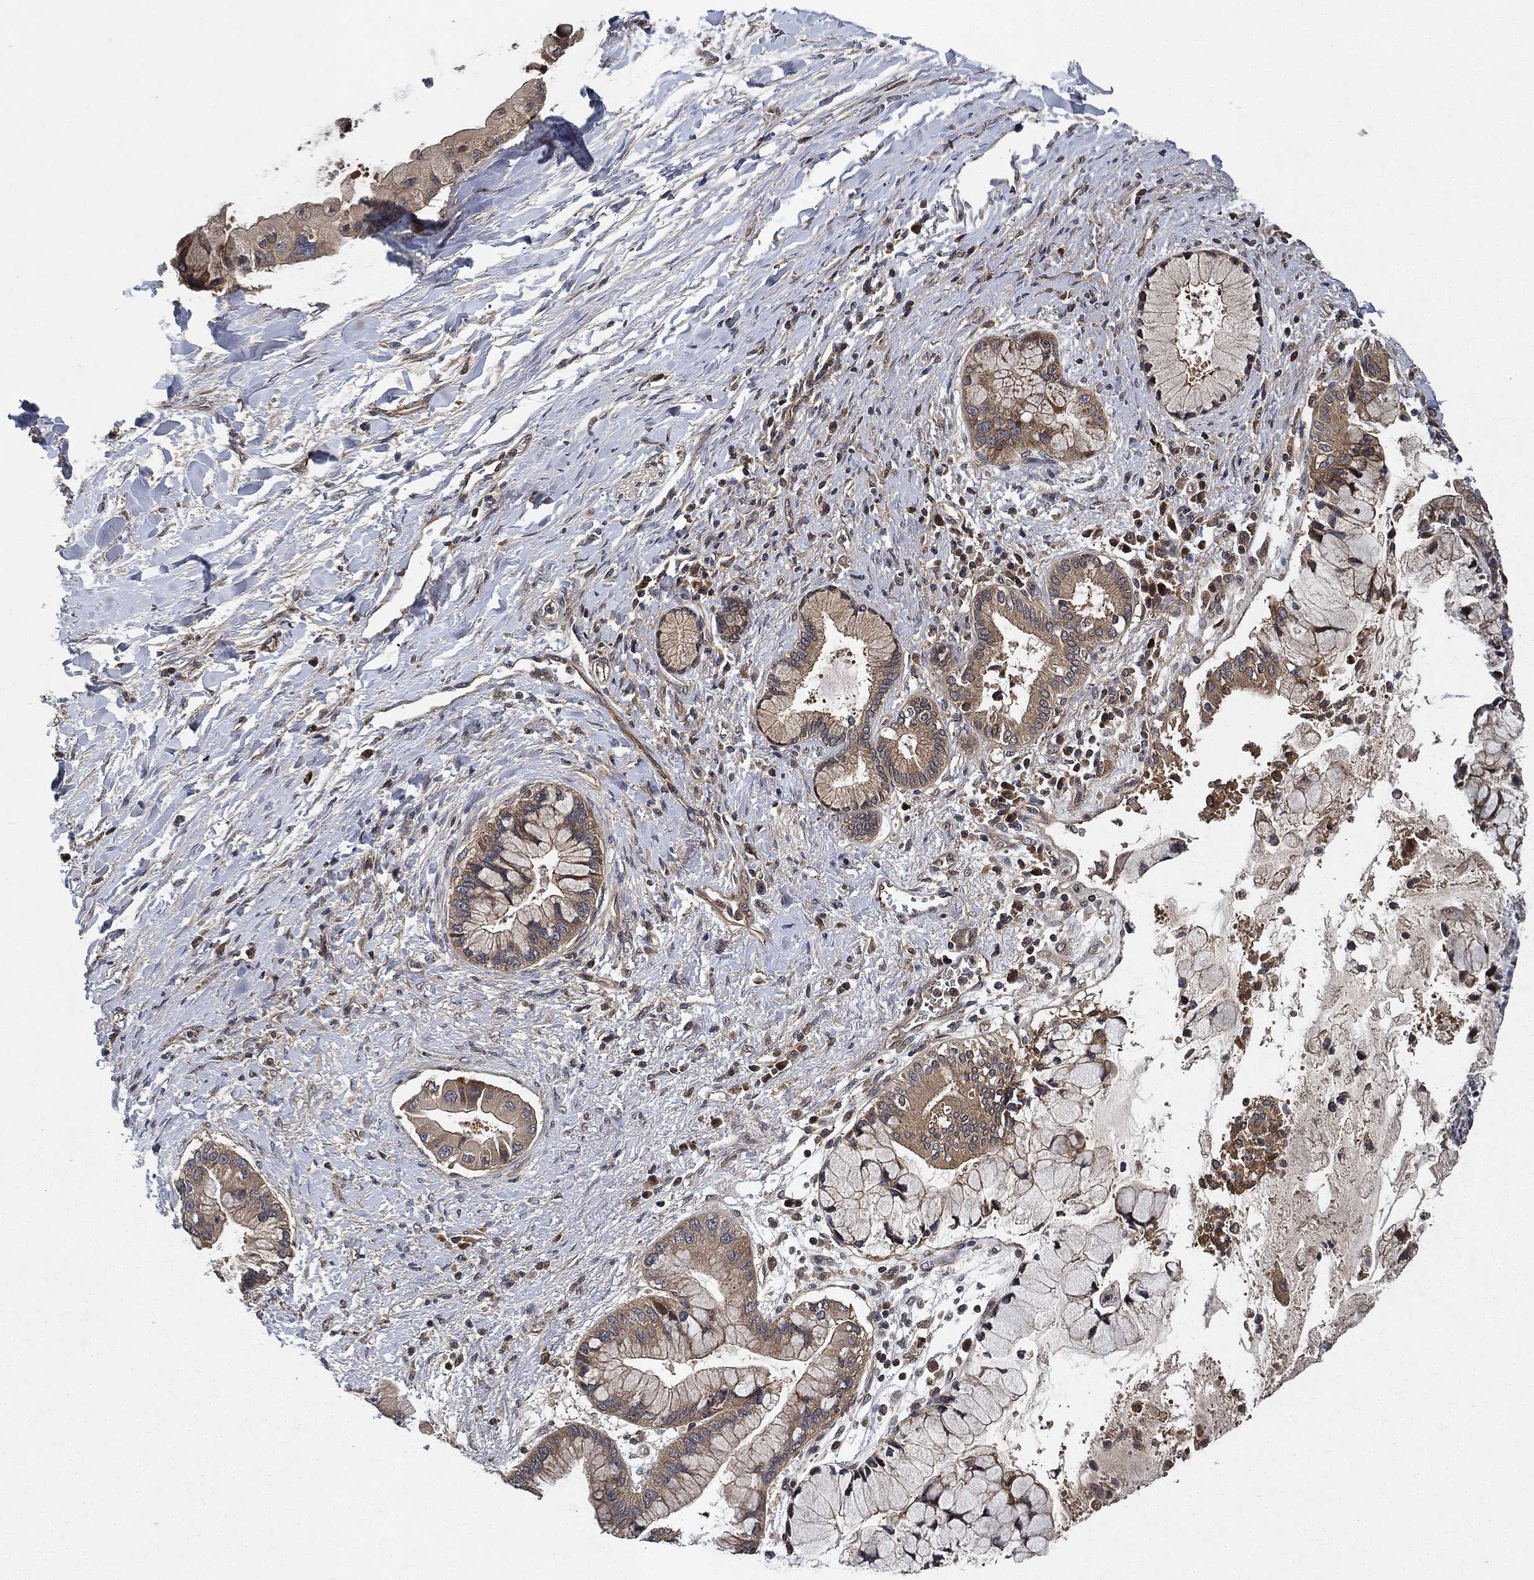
{"staining": {"intensity": "weak", "quantity": "25%-75%", "location": "cytoplasmic/membranous"}, "tissue": "liver cancer", "cell_type": "Tumor cells", "image_type": "cancer", "snomed": [{"axis": "morphology", "description": "Normal tissue, NOS"}, {"axis": "morphology", "description": "Cholangiocarcinoma"}, {"axis": "topography", "description": "Liver"}, {"axis": "topography", "description": "Peripheral nerve tissue"}], "caption": "A low amount of weak cytoplasmic/membranous expression is seen in about 25%-75% of tumor cells in liver cancer (cholangiocarcinoma) tissue. (DAB (3,3'-diaminobenzidine) = brown stain, brightfield microscopy at high magnification).", "gene": "MLST8", "patient": {"sex": "male", "age": 50}}